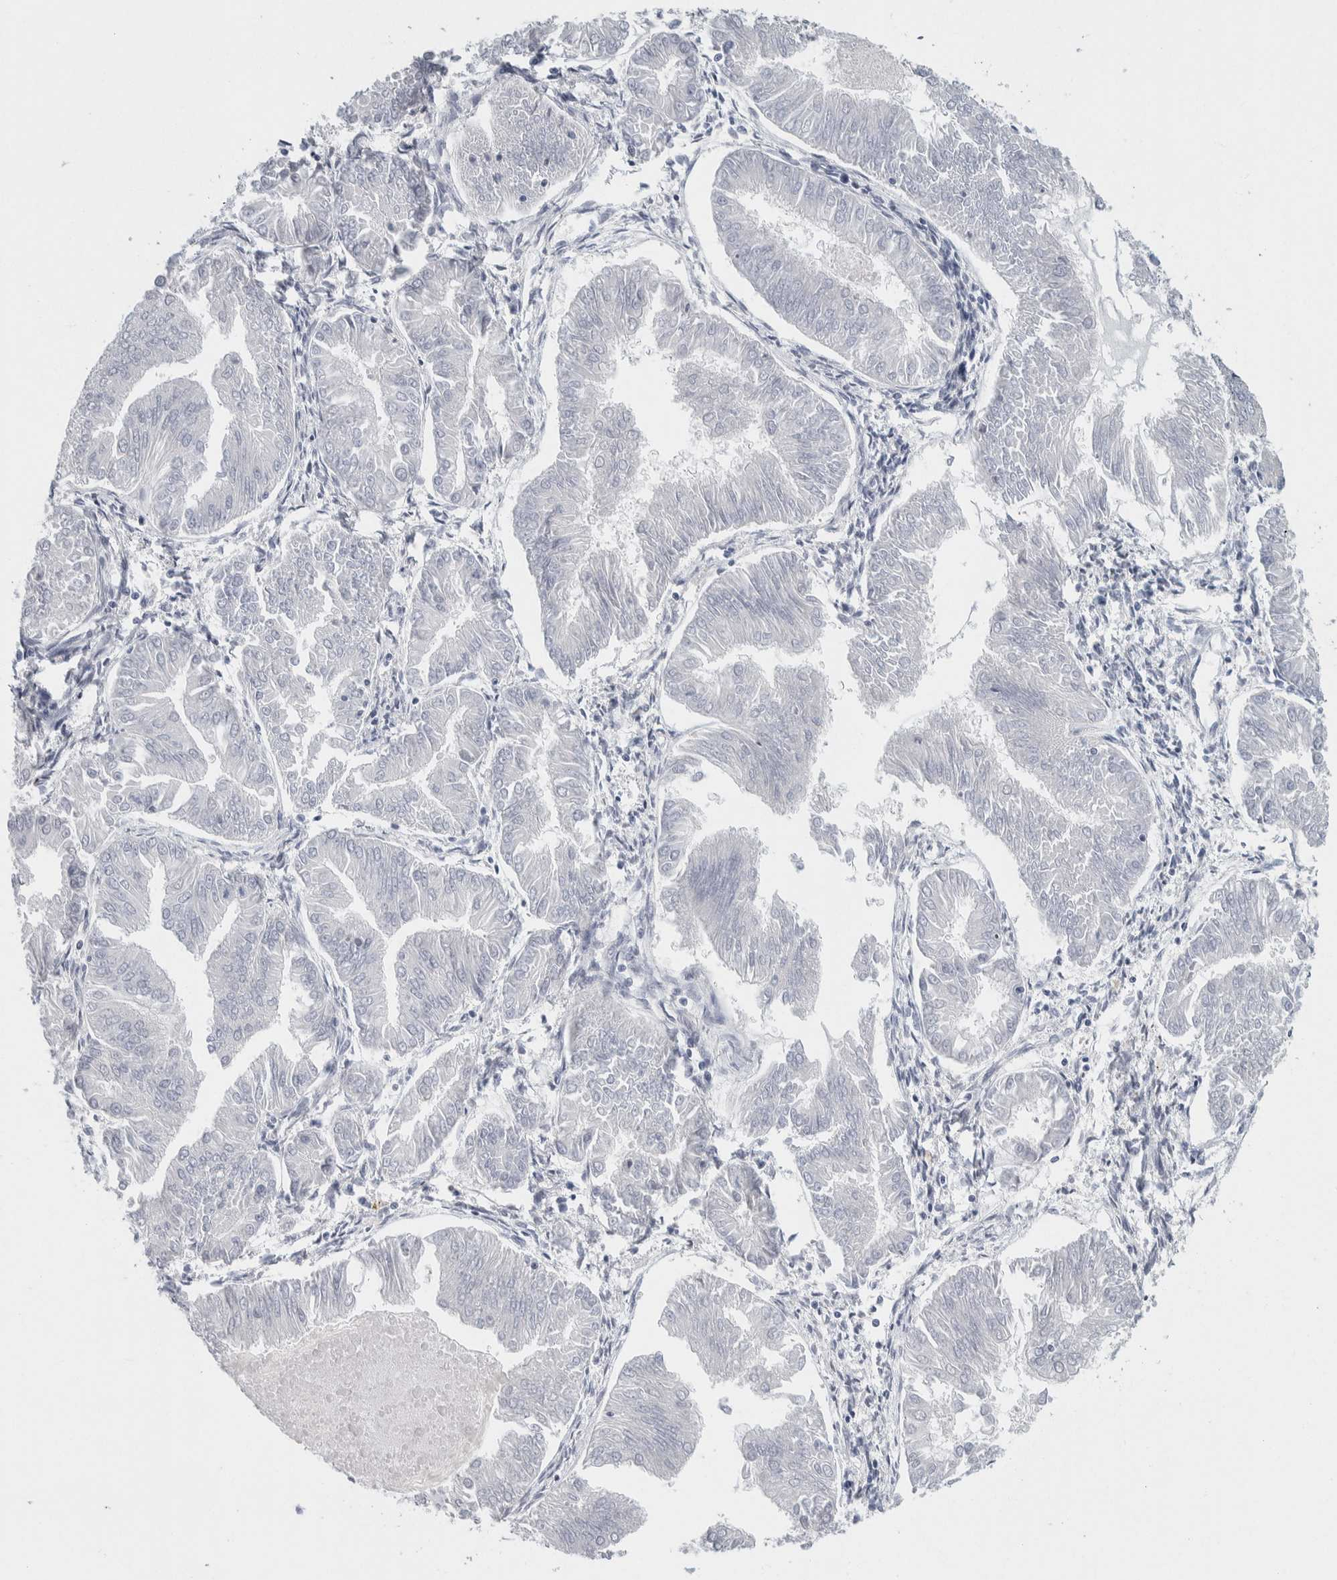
{"staining": {"intensity": "negative", "quantity": "none", "location": "none"}, "tissue": "endometrial cancer", "cell_type": "Tumor cells", "image_type": "cancer", "snomed": [{"axis": "morphology", "description": "Adenocarcinoma, NOS"}, {"axis": "topography", "description": "Endometrium"}], "caption": "Immunohistochemical staining of human adenocarcinoma (endometrial) exhibits no significant positivity in tumor cells.", "gene": "SCN2A", "patient": {"sex": "female", "age": 53}}